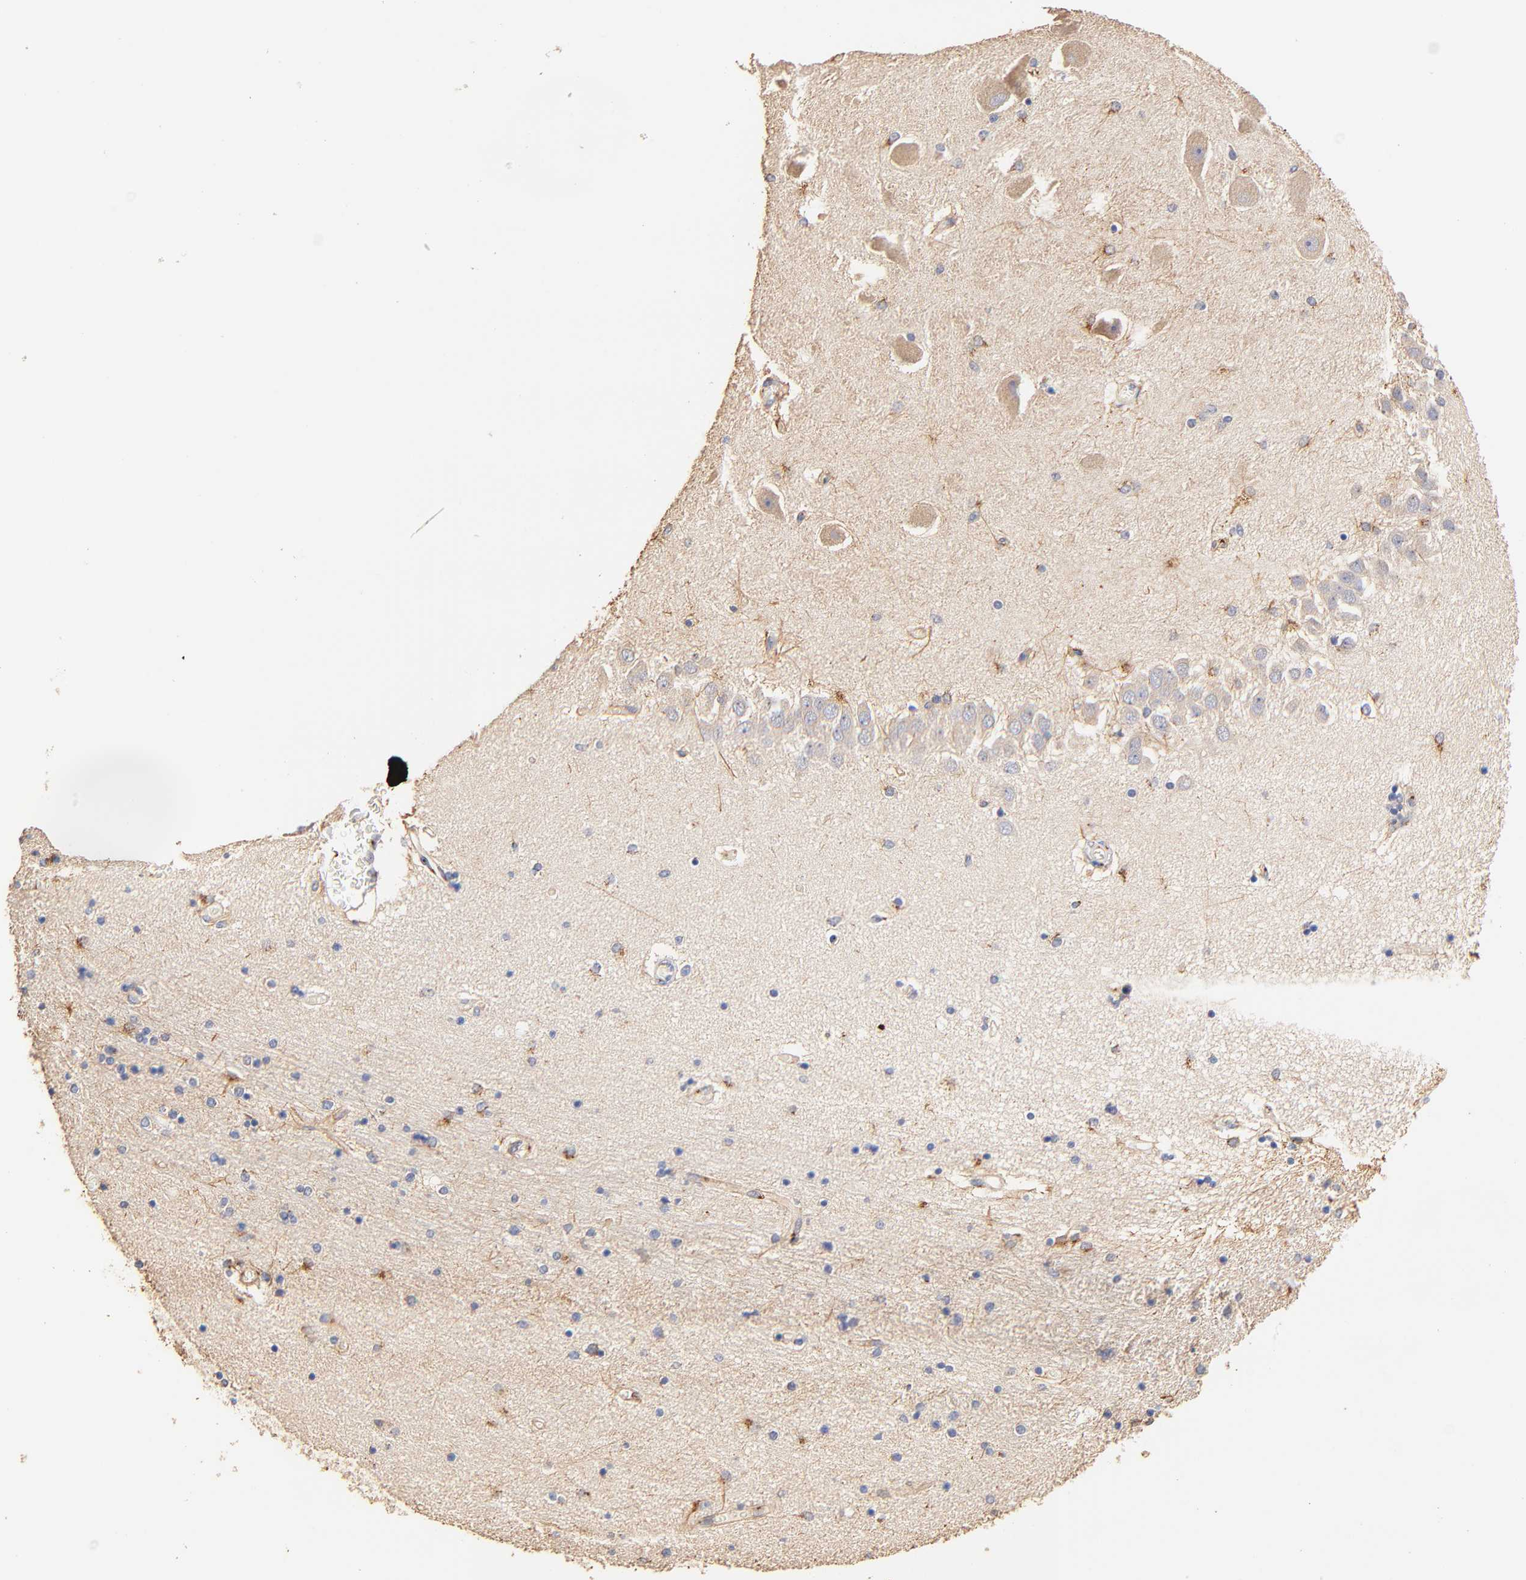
{"staining": {"intensity": "weak", "quantity": "25%-75%", "location": "cytoplasmic/membranous"}, "tissue": "hippocampus", "cell_type": "Glial cells", "image_type": "normal", "snomed": [{"axis": "morphology", "description": "Normal tissue, NOS"}, {"axis": "topography", "description": "Hippocampus"}], "caption": "This photomicrograph exhibits normal hippocampus stained with immunohistochemistry (IHC) to label a protein in brown. The cytoplasmic/membranous of glial cells show weak positivity for the protein. Nuclei are counter-stained blue.", "gene": "FMNL3", "patient": {"sex": "female", "age": 54}}